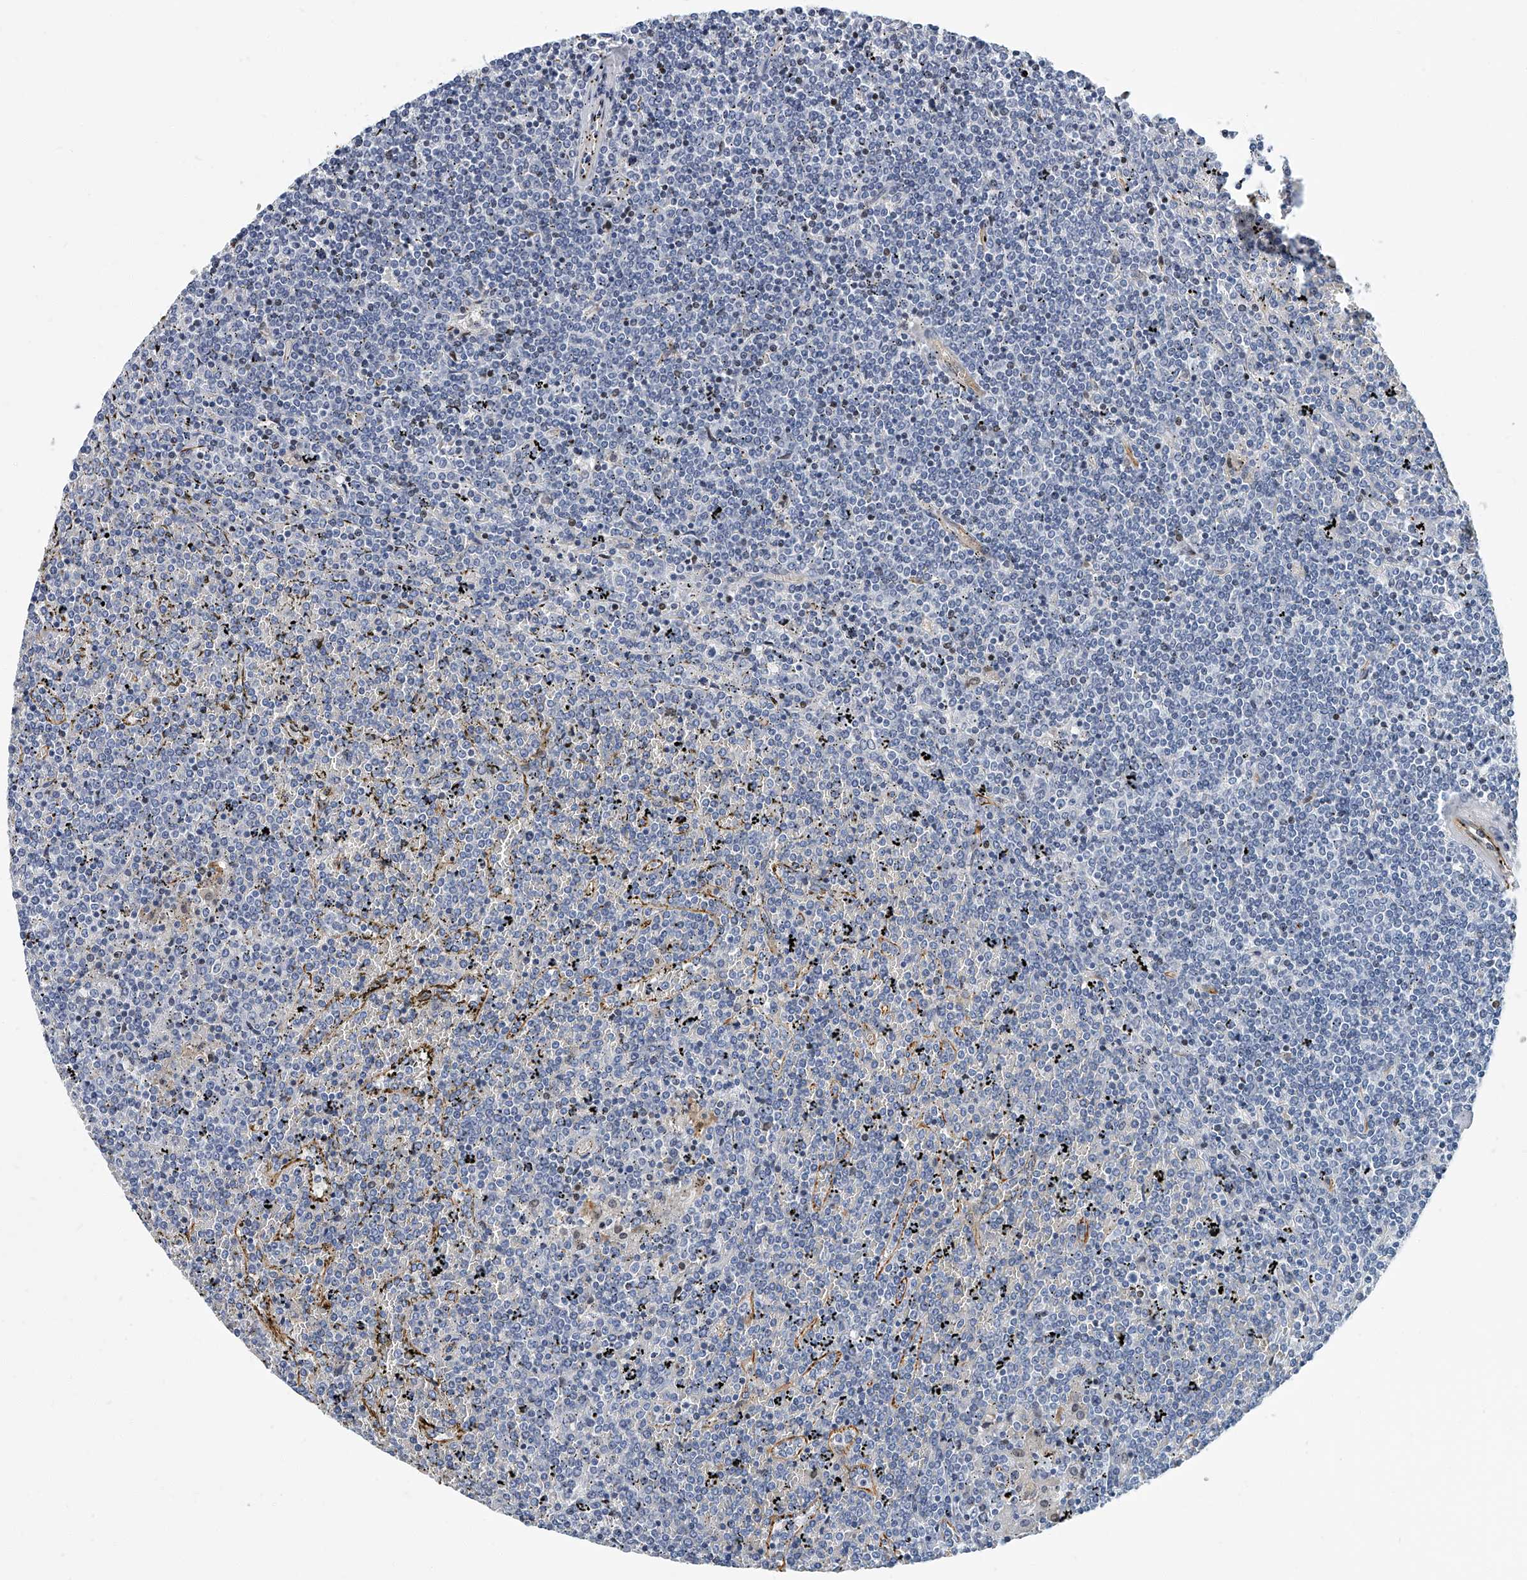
{"staining": {"intensity": "negative", "quantity": "none", "location": "none"}, "tissue": "lymphoma", "cell_type": "Tumor cells", "image_type": "cancer", "snomed": [{"axis": "morphology", "description": "Malignant lymphoma, non-Hodgkin's type, Low grade"}, {"axis": "topography", "description": "Spleen"}], "caption": "The immunohistochemistry histopathology image has no significant positivity in tumor cells of lymphoma tissue.", "gene": "KIRREL1", "patient": {"sex": "female", "age": 19}}